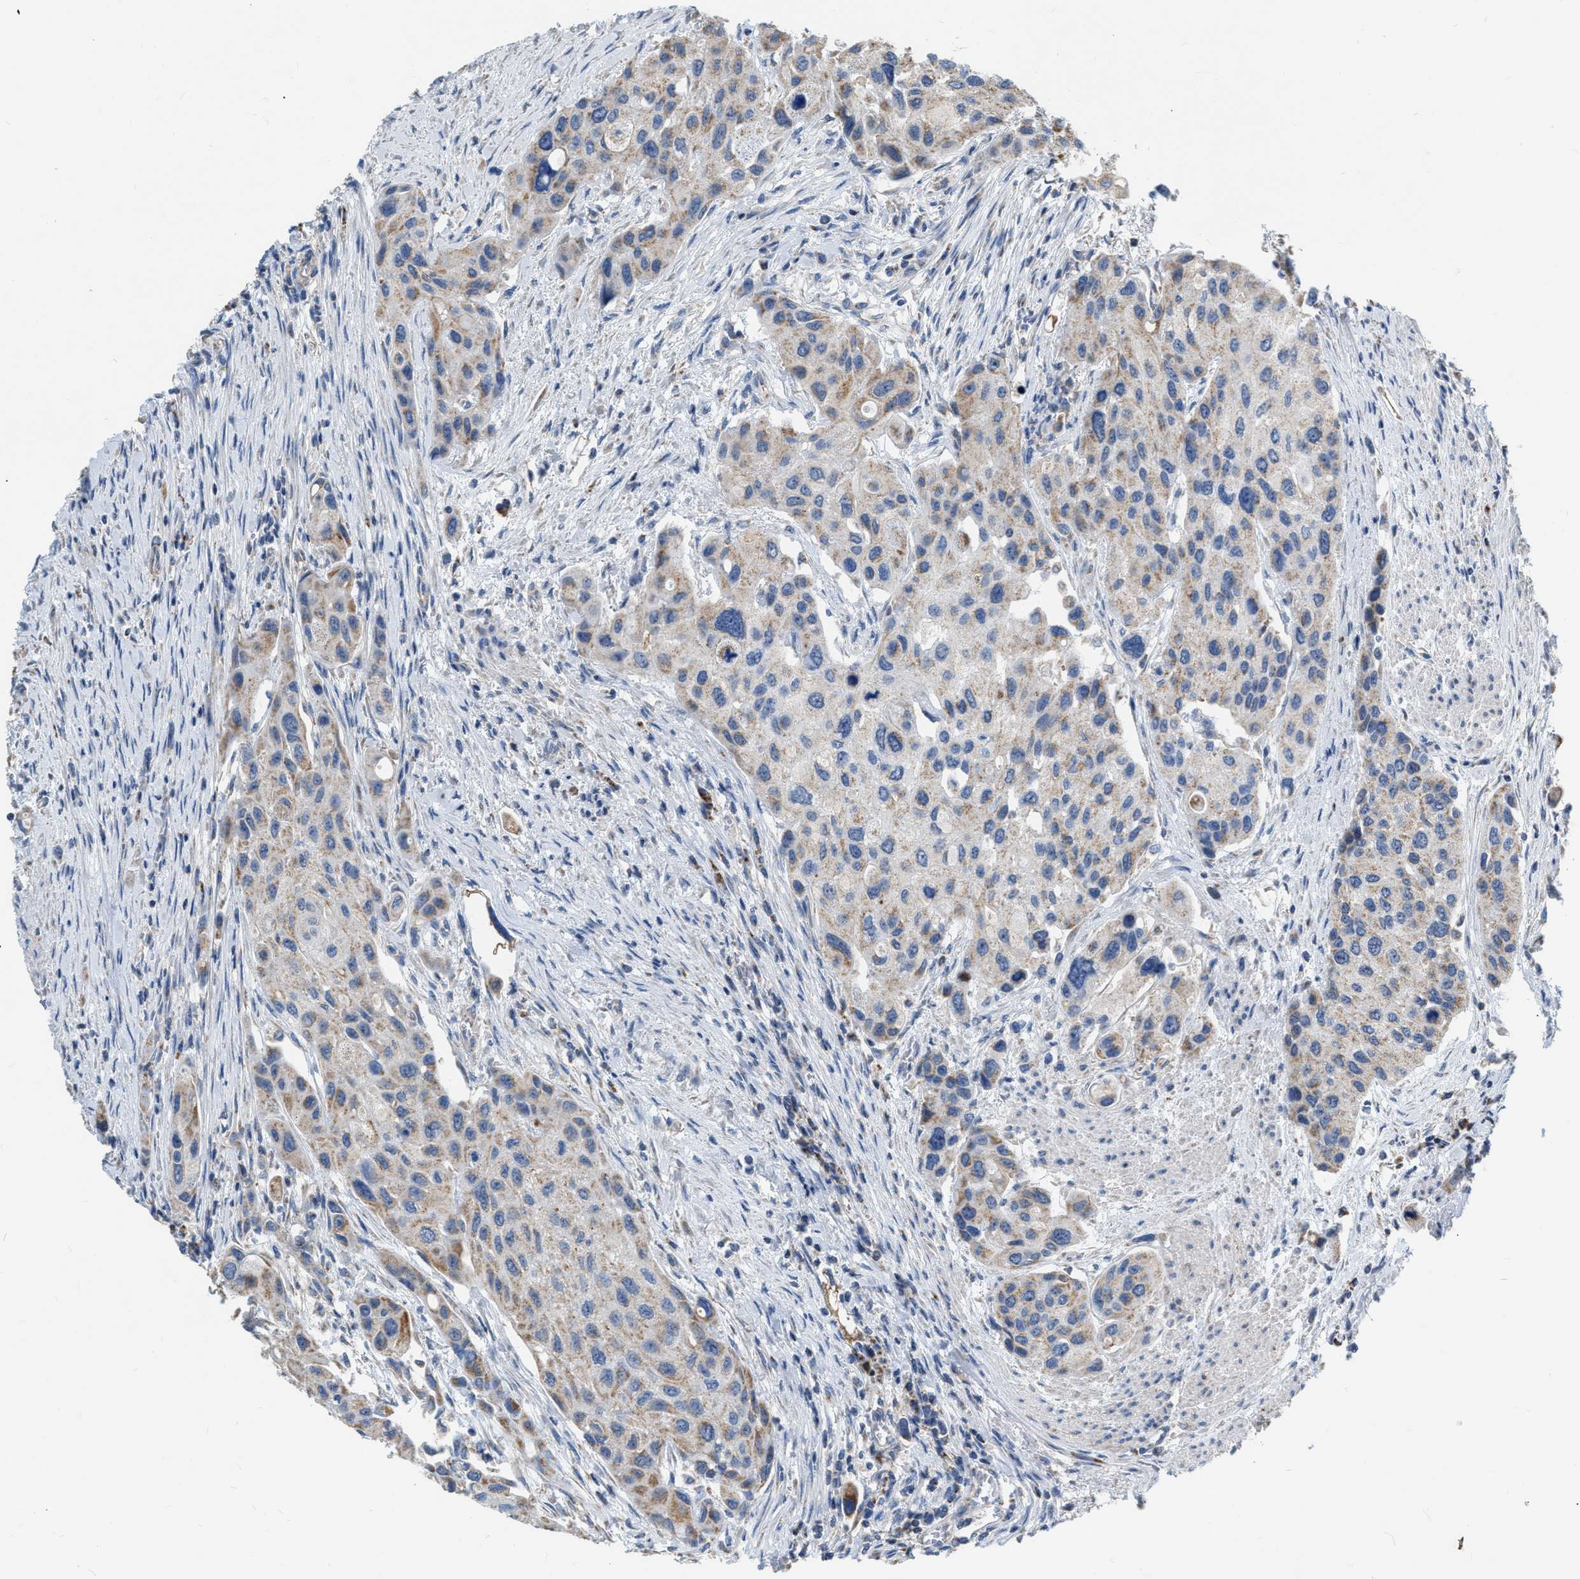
{"staining": {"intensity": "weak", "quantity": ">75%", "location": "cytoplasmic/membranous"}, "tissue": "urothelial cancer", "cell_type": "Tumor cells", "image_type": "cancer", "snomed": [{"axis": "morphology", "description": "Urothelial carcinoma, High grade"}, {"axis": "topography", "description": "Urinary bladder"}], "caption": "Human urothelial carcinoma (high-grade) stained with a protein marker displays weak staining in tumor cells.", "gene": "DDX56", "patient": {"sex": "female", "age": 56}}